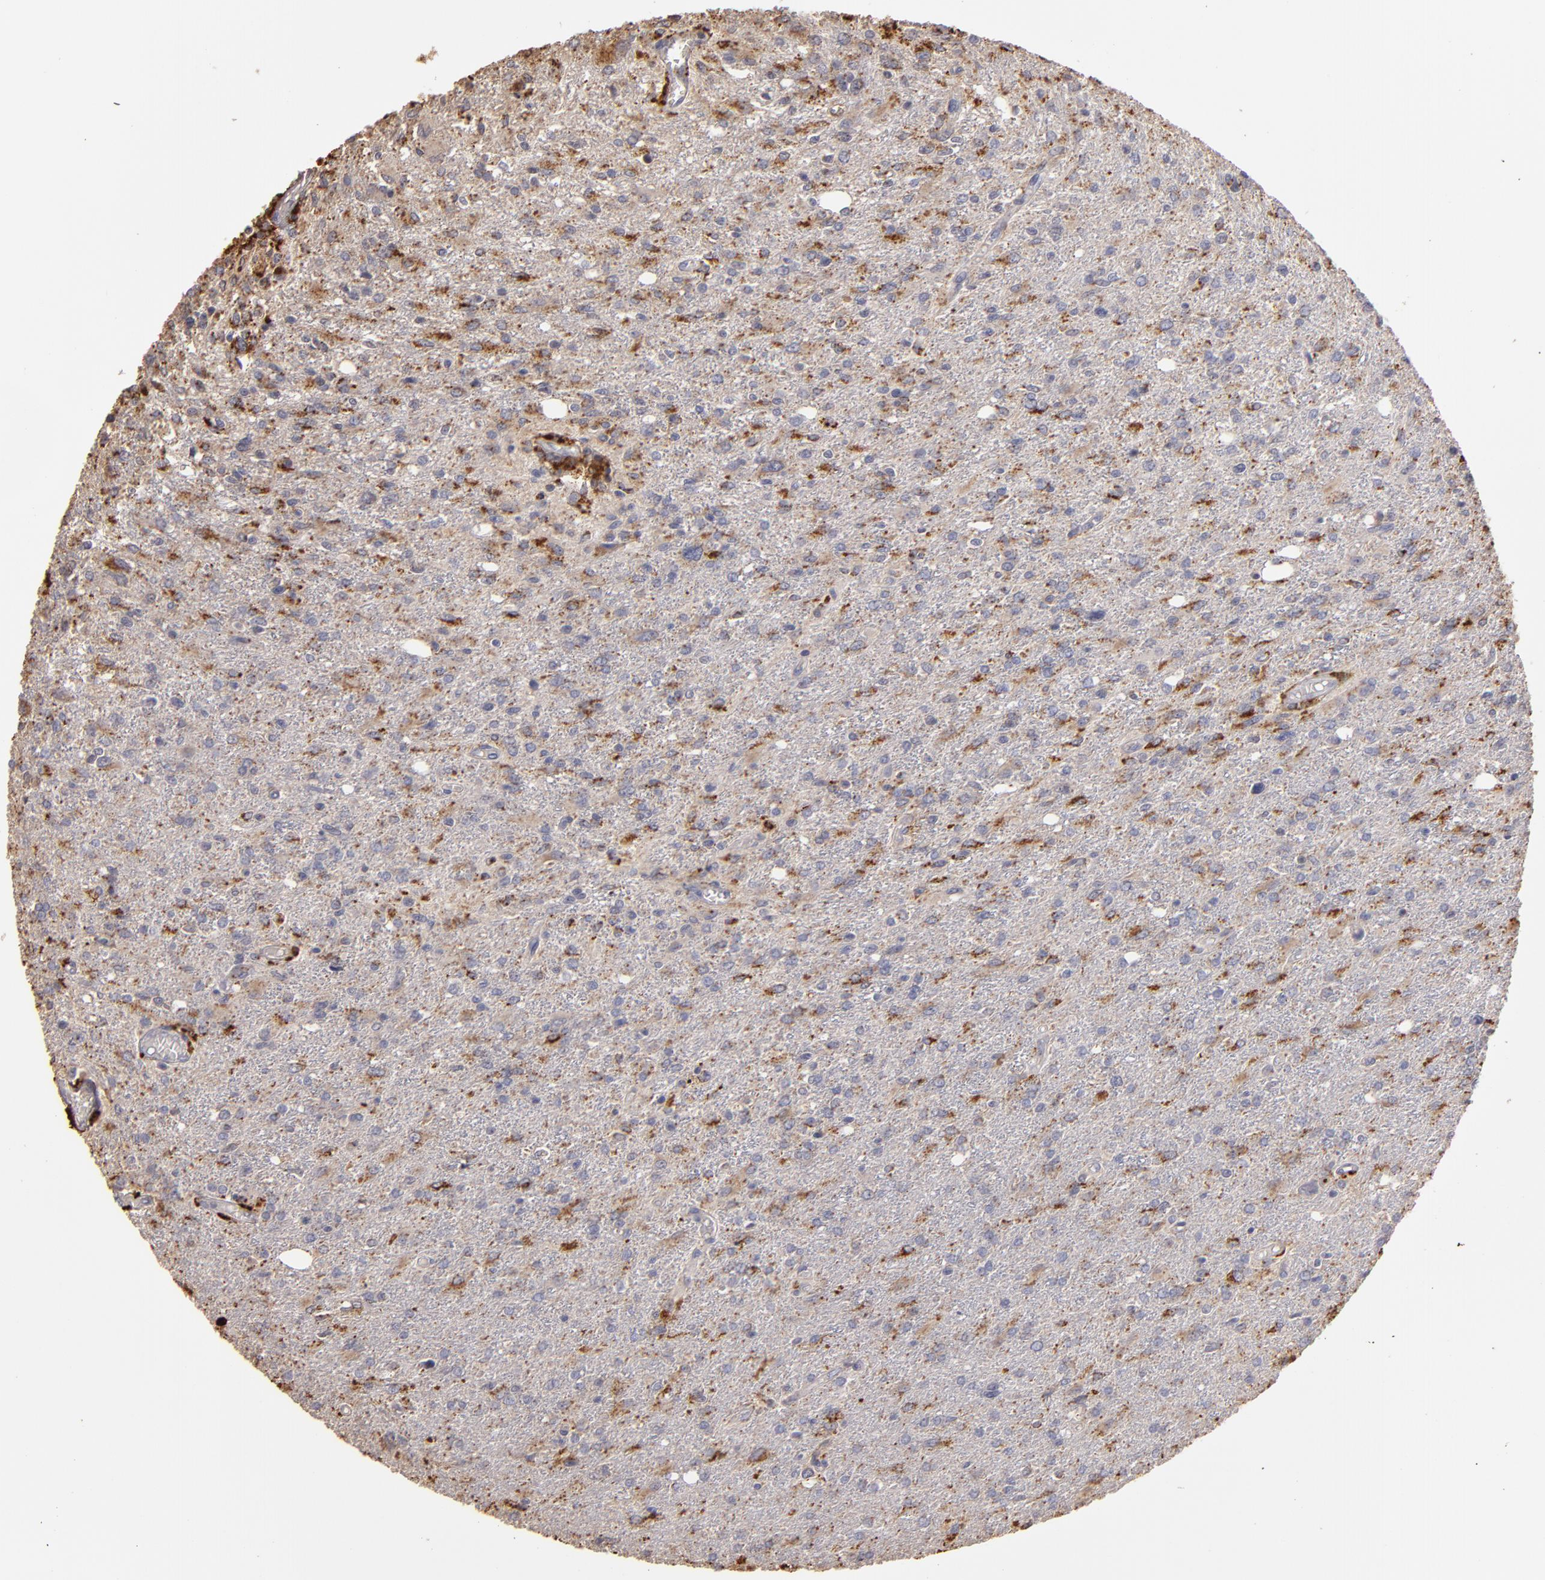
{"staining": {"intensity": "moderate", "quantity": "25%-75%", "location": "cytoplasmic/membranous"}, "tissue": "glioma", "cell_type": "Tumor cells", "image_type": "cancer", "snomed": [{"axis": "morphology", "description": "Glioma, malignant, High grade"}, {"axis": "topography", "description": "Cerebral cortex"}], "caption": "High-magnification brightfield microscopy of malignant high-grade glioma stained with DAB (brown) and counterstained with hematoxylin (blue). tumor cells exhibit moderate cytoplasmic/membranous staining is seen in about25%-75% of cells.", "gene": "TRAF1", "patient": {"sex": "male", "age": 76}}